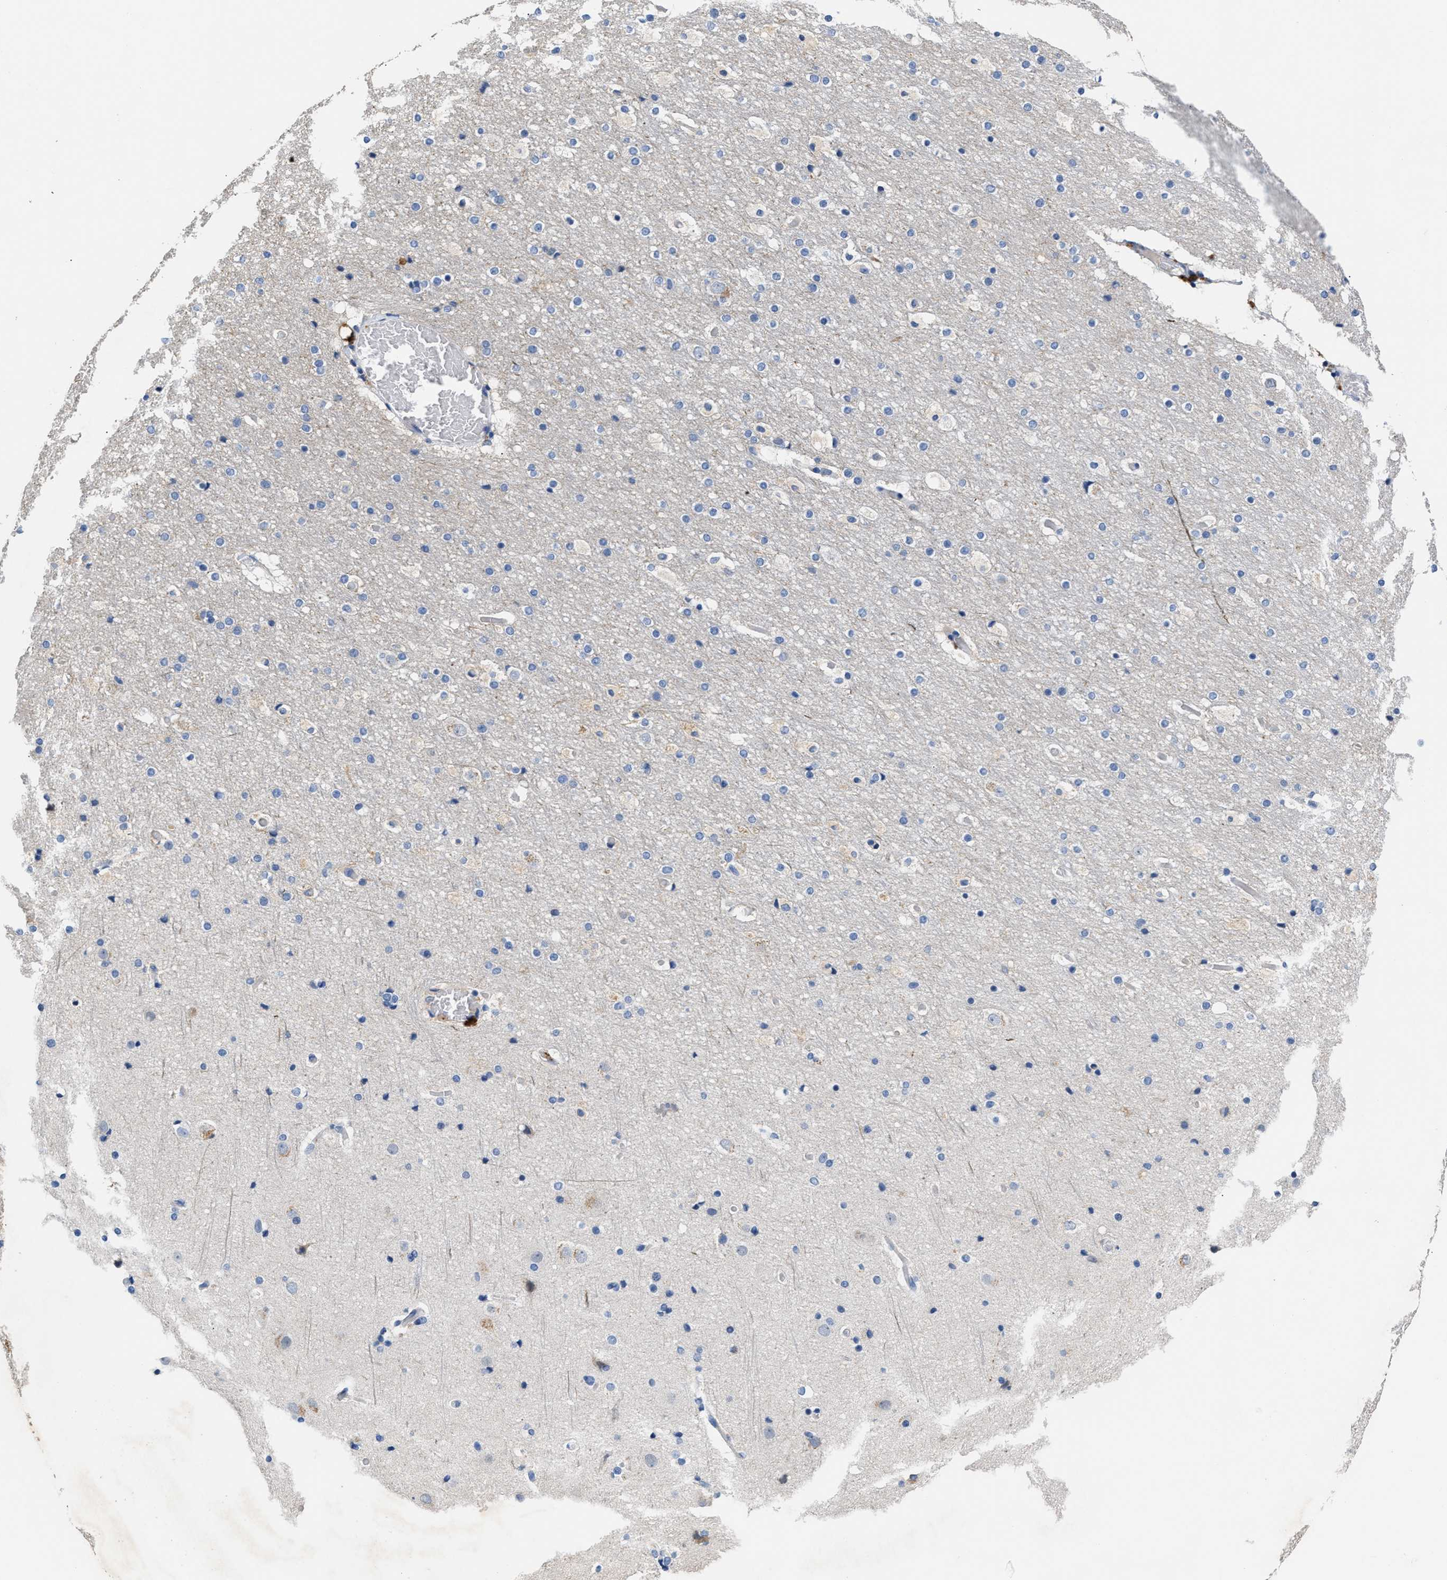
{"staining": {"intensity": "negative", "quantity": "none", "location": "none"}, "tissue": "cerebral cortex", "cell_type": "Endothelial cells", "image_type": "normal", "snomed": [{"axis": "morphology", "description": "Normal tissue, NOS"}, {"axis": "topography", "description": "Cerebral cortex"}], "caption": "An image of human cerebral cortex is negative for staining in endothelial cells. Brightfield microscopy of immunohistochemistry (IHC) stained with DAB (brown) and hematoxylin (blue), captured at high magnification.", "gene": "CCDC171", "patient": {"sex": "male", "age": 57}}